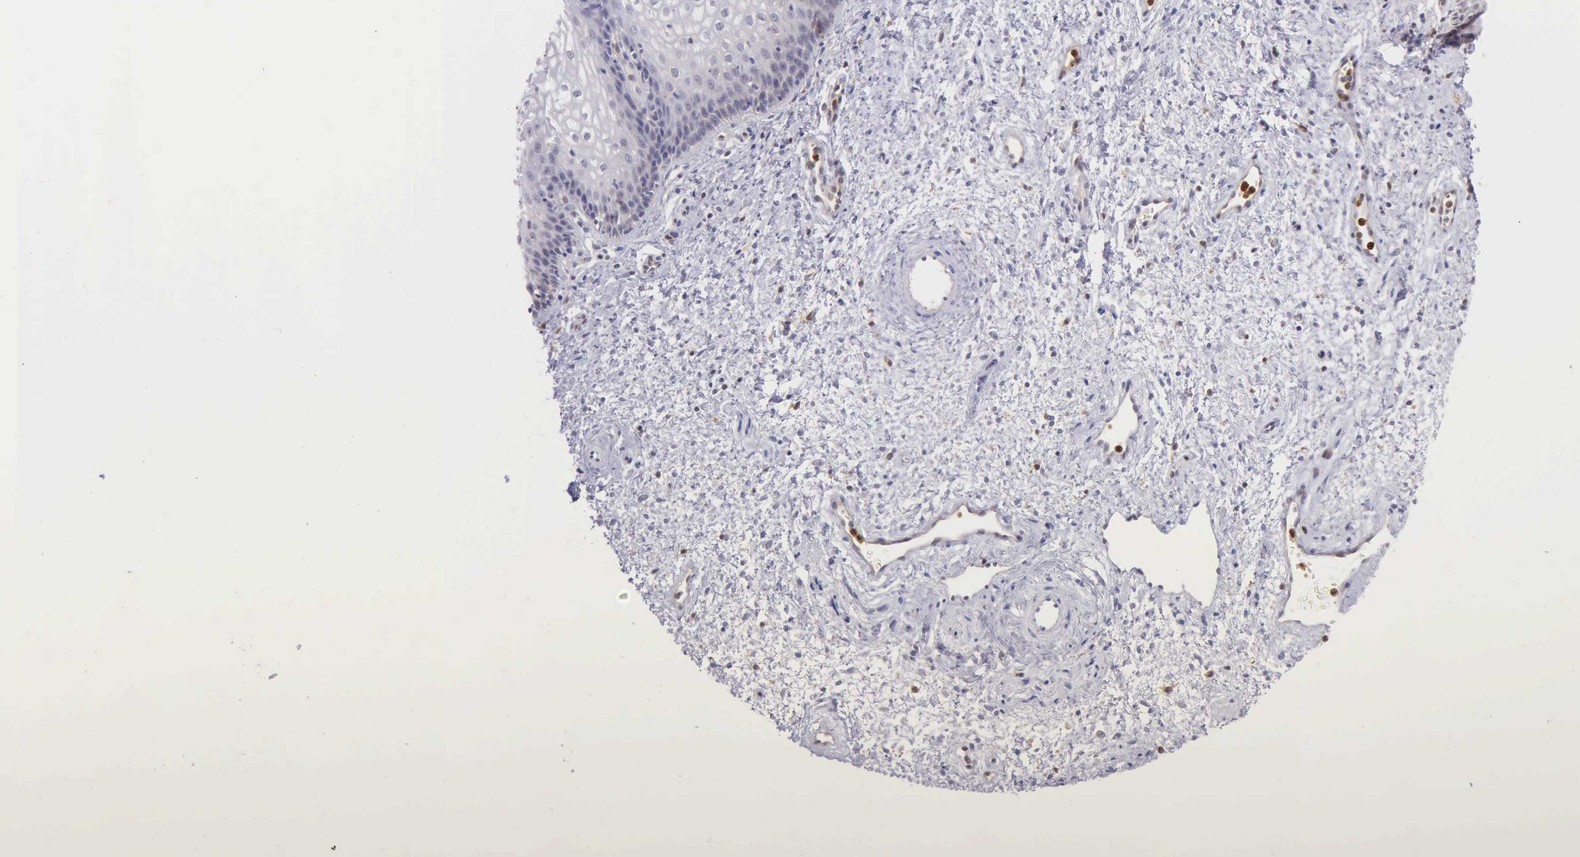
{"staining": {"intensity": "negative", "quantity": "none", "location": "none"}, "tissue": "vagina", "cell_type": "Squamous epithelial cells", "image_type": "normal", "snomed": [{"axis": "morphology", "description": "Normal tissue, NOS"}, {"axis": "topography", "description": "Vagina"}], "caption": "This micrograph is of benign vagina stained with immunohistochemistry (IHC) to label a protein in brown with the nuclei are counter-stained blue. There is no positivity in squamous epithelial cells.", "gene": "BID", "patient": {"sex": "female", "age": 34}}